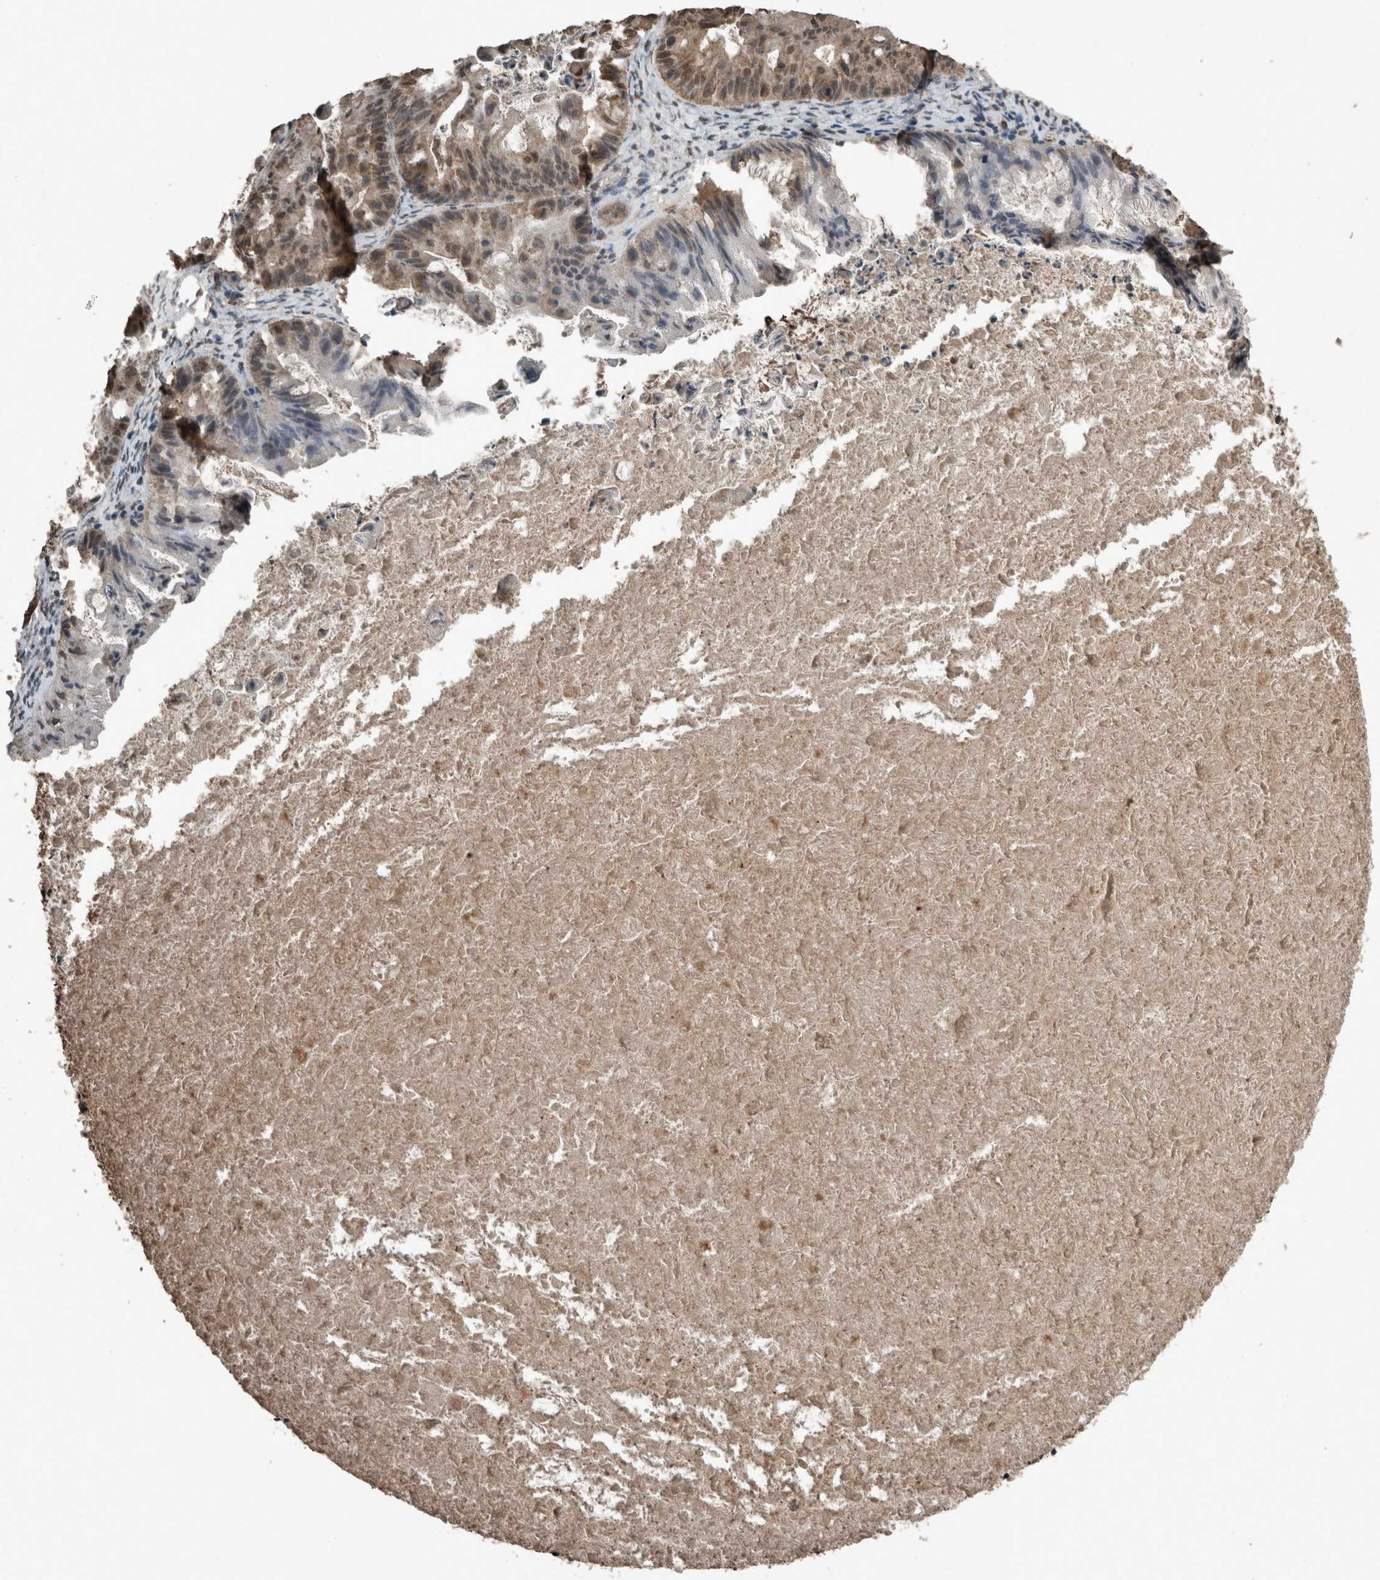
{"staining": {"intensity": "moderate", "quantity": ">75%", "location": "cytoplasmic/membranous,nuclear"}, "tissue": "ovarian cancer", "cell_type": "Tumor cells", "image_type": "cancer", "snomed": [{"axis": "morphology", "description": "Cystadenocarcinoma, mucinous, NOS"}, {"axis": "topography", "description": "Ovary"}], "caption": "Immunohistochemistry of human mucinous cystadenocarcinoma (ovarian) shows medium levels of moderate cytoplasmic/membranous and nuclear expression in about >75% of tumor cells.", "gene": "ARHGEF12", "patient": {"sex": "female", "age": 37}}